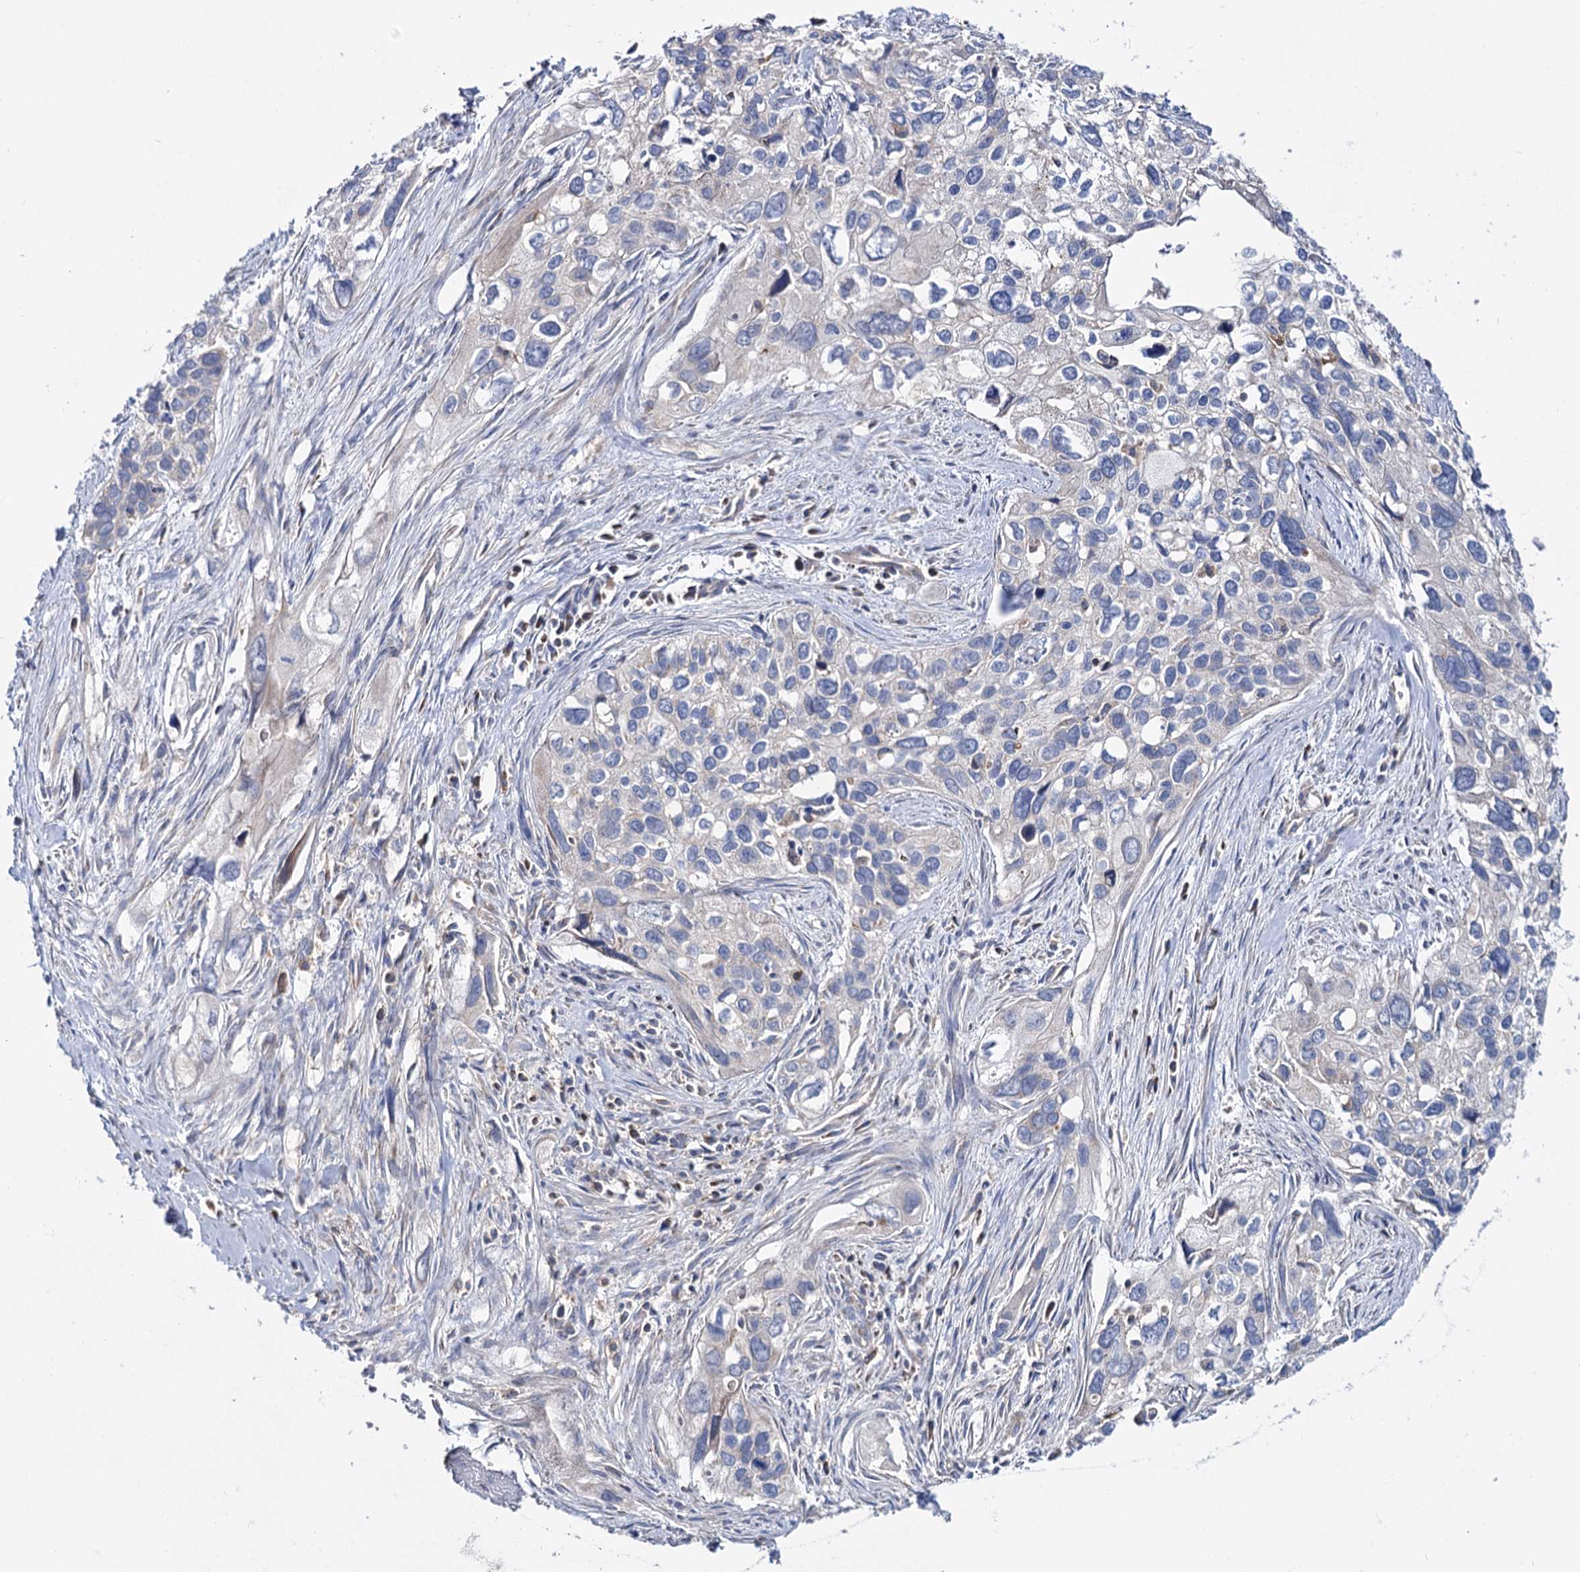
{"staining": {"intensity": "negative", "quantity": "none", "location": "none"}, "tissue": "cervical cancer", "cell_type": "Tumor cells", "image_type": "cancer", "snomed": [{"axis": "morphology", "description": "Squamous cell carcinoma, NOS"}, {"axis": "topography", "description": "Cervix"}], "caption": "DAB (3,3'-diaminobenzidine) immunohistochemical staining of human cervical cancer demonstrates no significant staining in tumor cells.", "gene": "UBASH3B", "patient": {"sex": "female", "age": 55}}